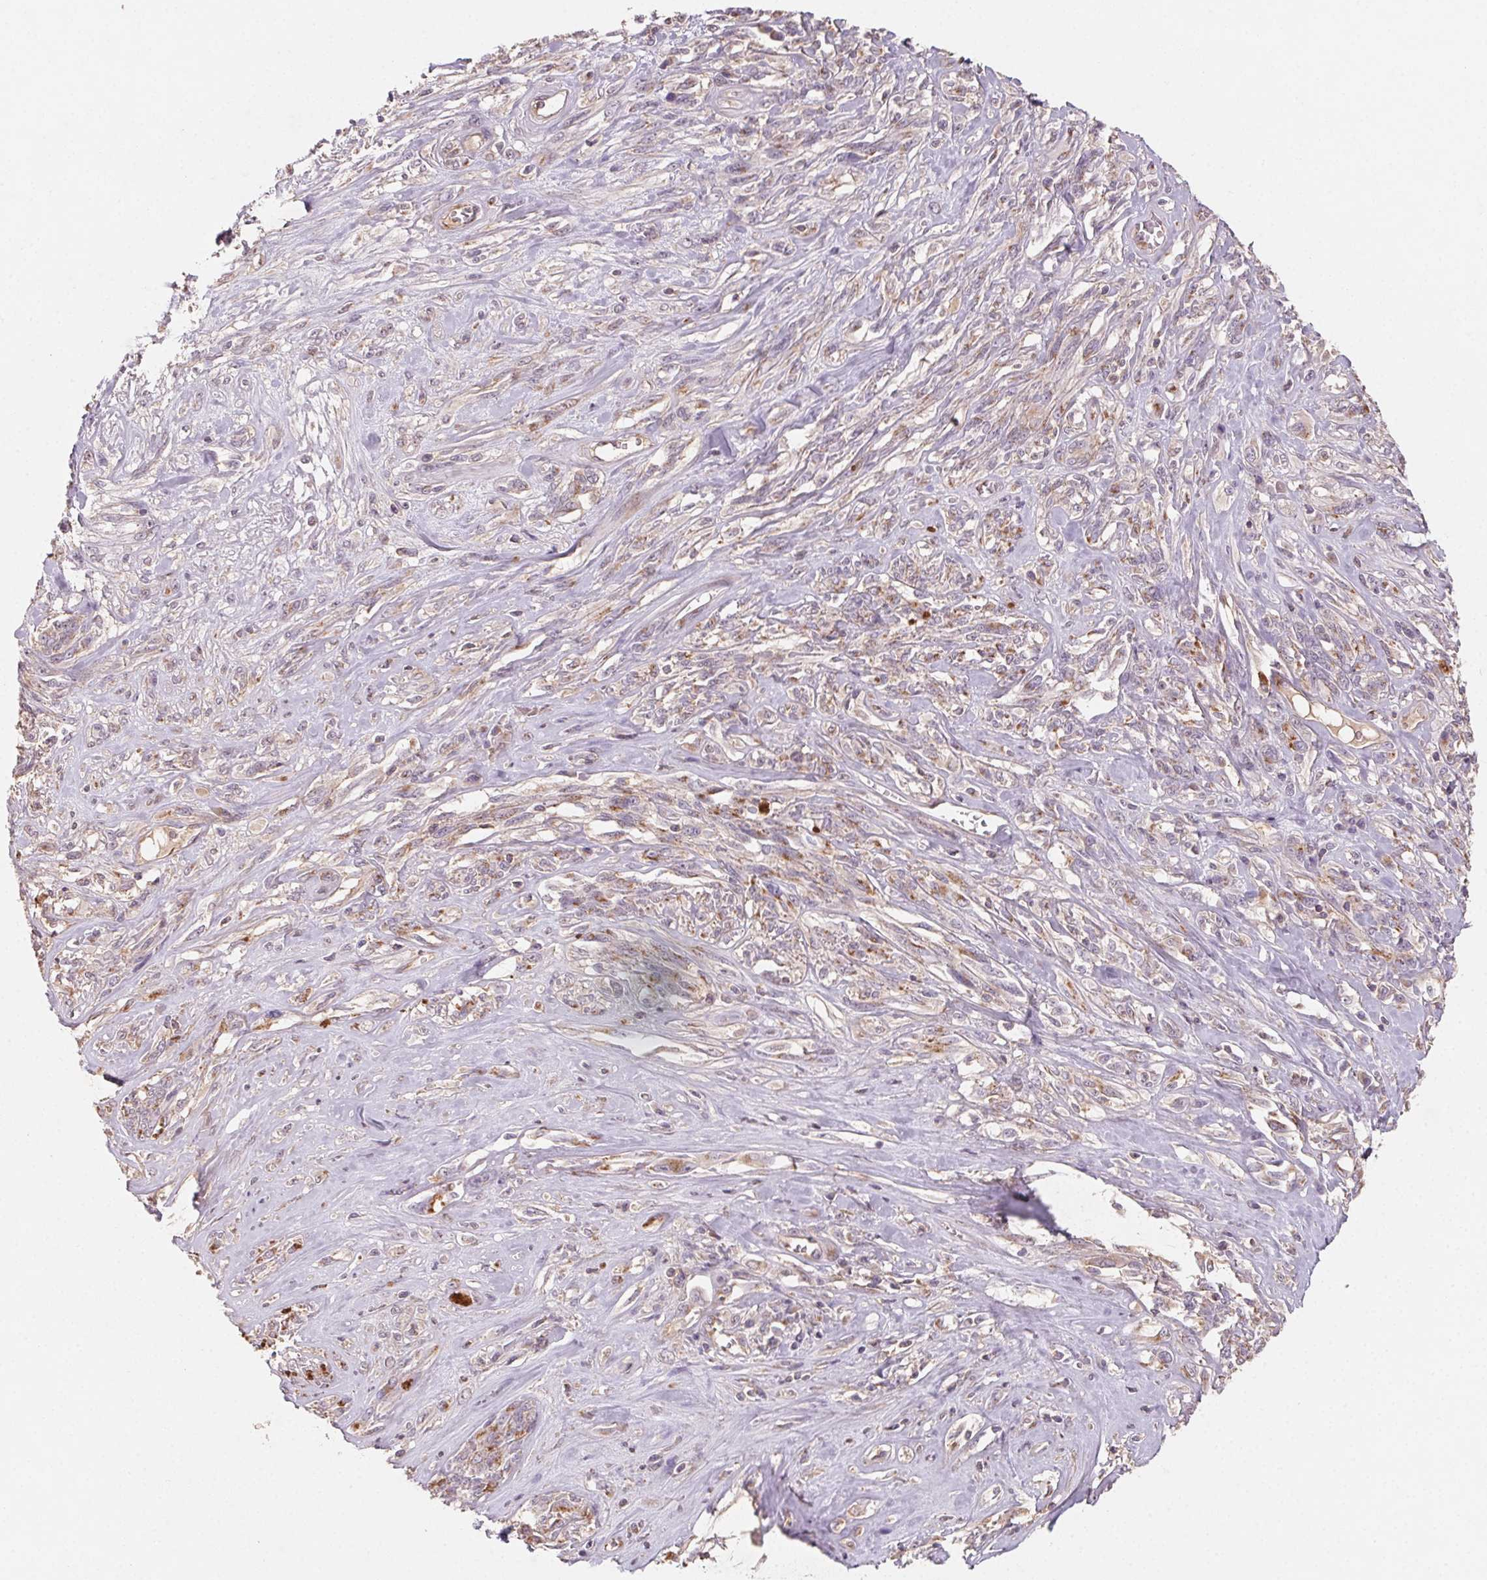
{"staining": {"intensity": "weak", "quantity": "<25%", "location": "cytoplasmic/membranous"}, "tissue": "melanoma", "cell_type": "Tumor cells", "image_type": "cancer", "snomed": [{"axis": "morphology", "description": "Malignant melanoma, NOS"}, {"axis": "topography", "description": "Skin"}], "caption": "An immunohistochemistry (IHC) photomicrograph of malignant melanoma is shown. There is no staining in tumor cells of malignant melanoma.", "gene": "AP1S1", "patient": {"sex": "female", "age": 91}}